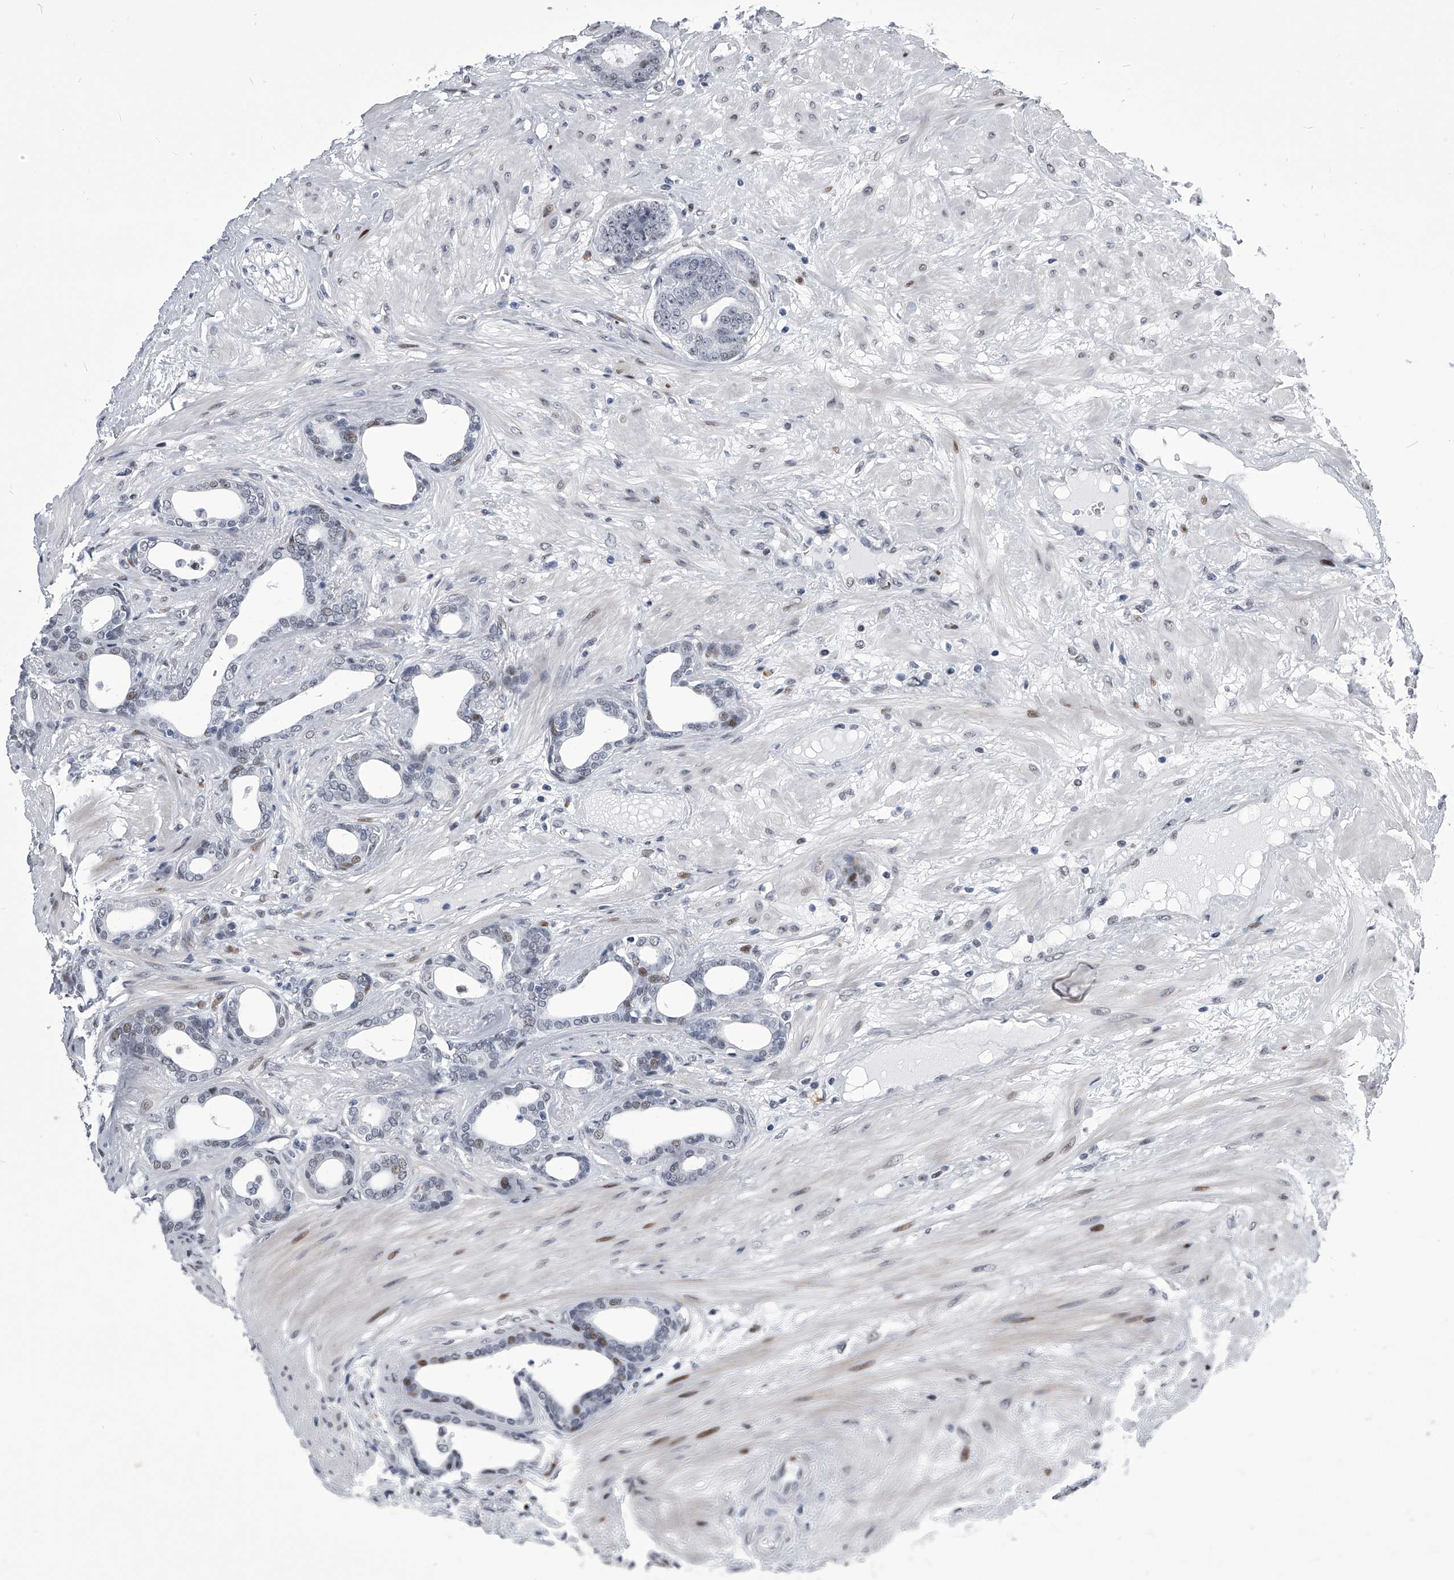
{"staining": {"intensity": "weak", "quantity": "<25%", "location": "nuclear"}, "tissue": "prostate cancer", "cell_type": "Tumor cells", "image_type": "cancer", "snomed": [{"axis": "morphology", "description": "Adenocarcinoma, Low grade"}, {"axis": "topography", "description": "Prostate"}], "caption": "Human prostate cancer stained for a protein using immunohistochemistry (IHC) demonstrates no staining in tumor cells.", "gene": "CMTR1", "patient": {"sex": "male", "age": 60}}